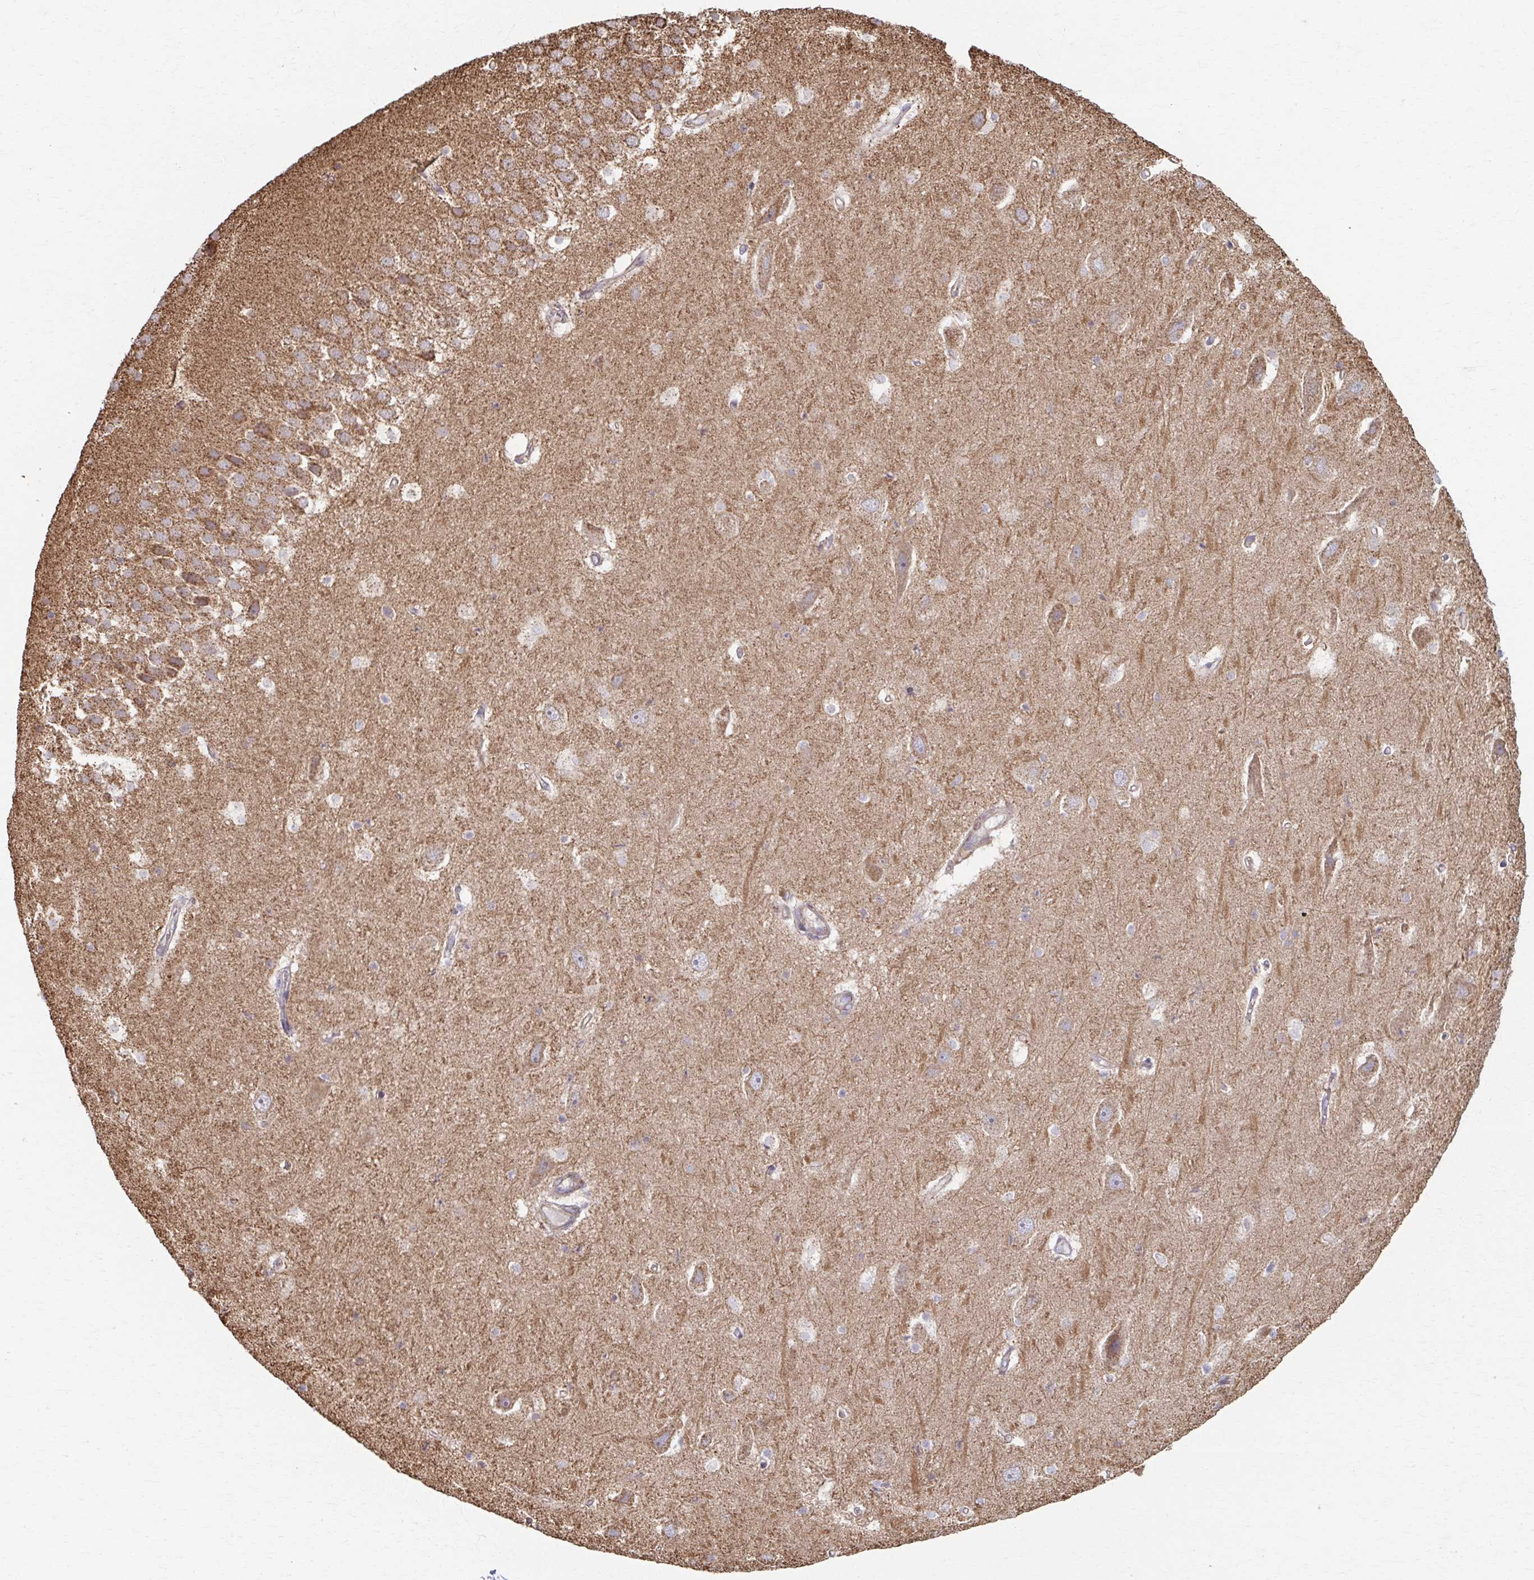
{"staining": {"intensity": "weak", "quantity": "<25%", "location": "cytoplasmic/membranous"}, "tissue": "hippocampus", "cell_type": "Glial cells", "image_type": "normal", "snomed": [{"axis": "morphology", "description": "Normal tissue, NOS"}, {"axis": "topography", "description": "Hippocampus"}], "caption": "IHC histopathology image of unremarkable hippocampus: hippocampus stained with DAB (3,3'-diaminobenzidine) reveals no significant protein expression in glial cells.", "gene": "KLHL34", "patient": {"sex": "male", "age": 26}}